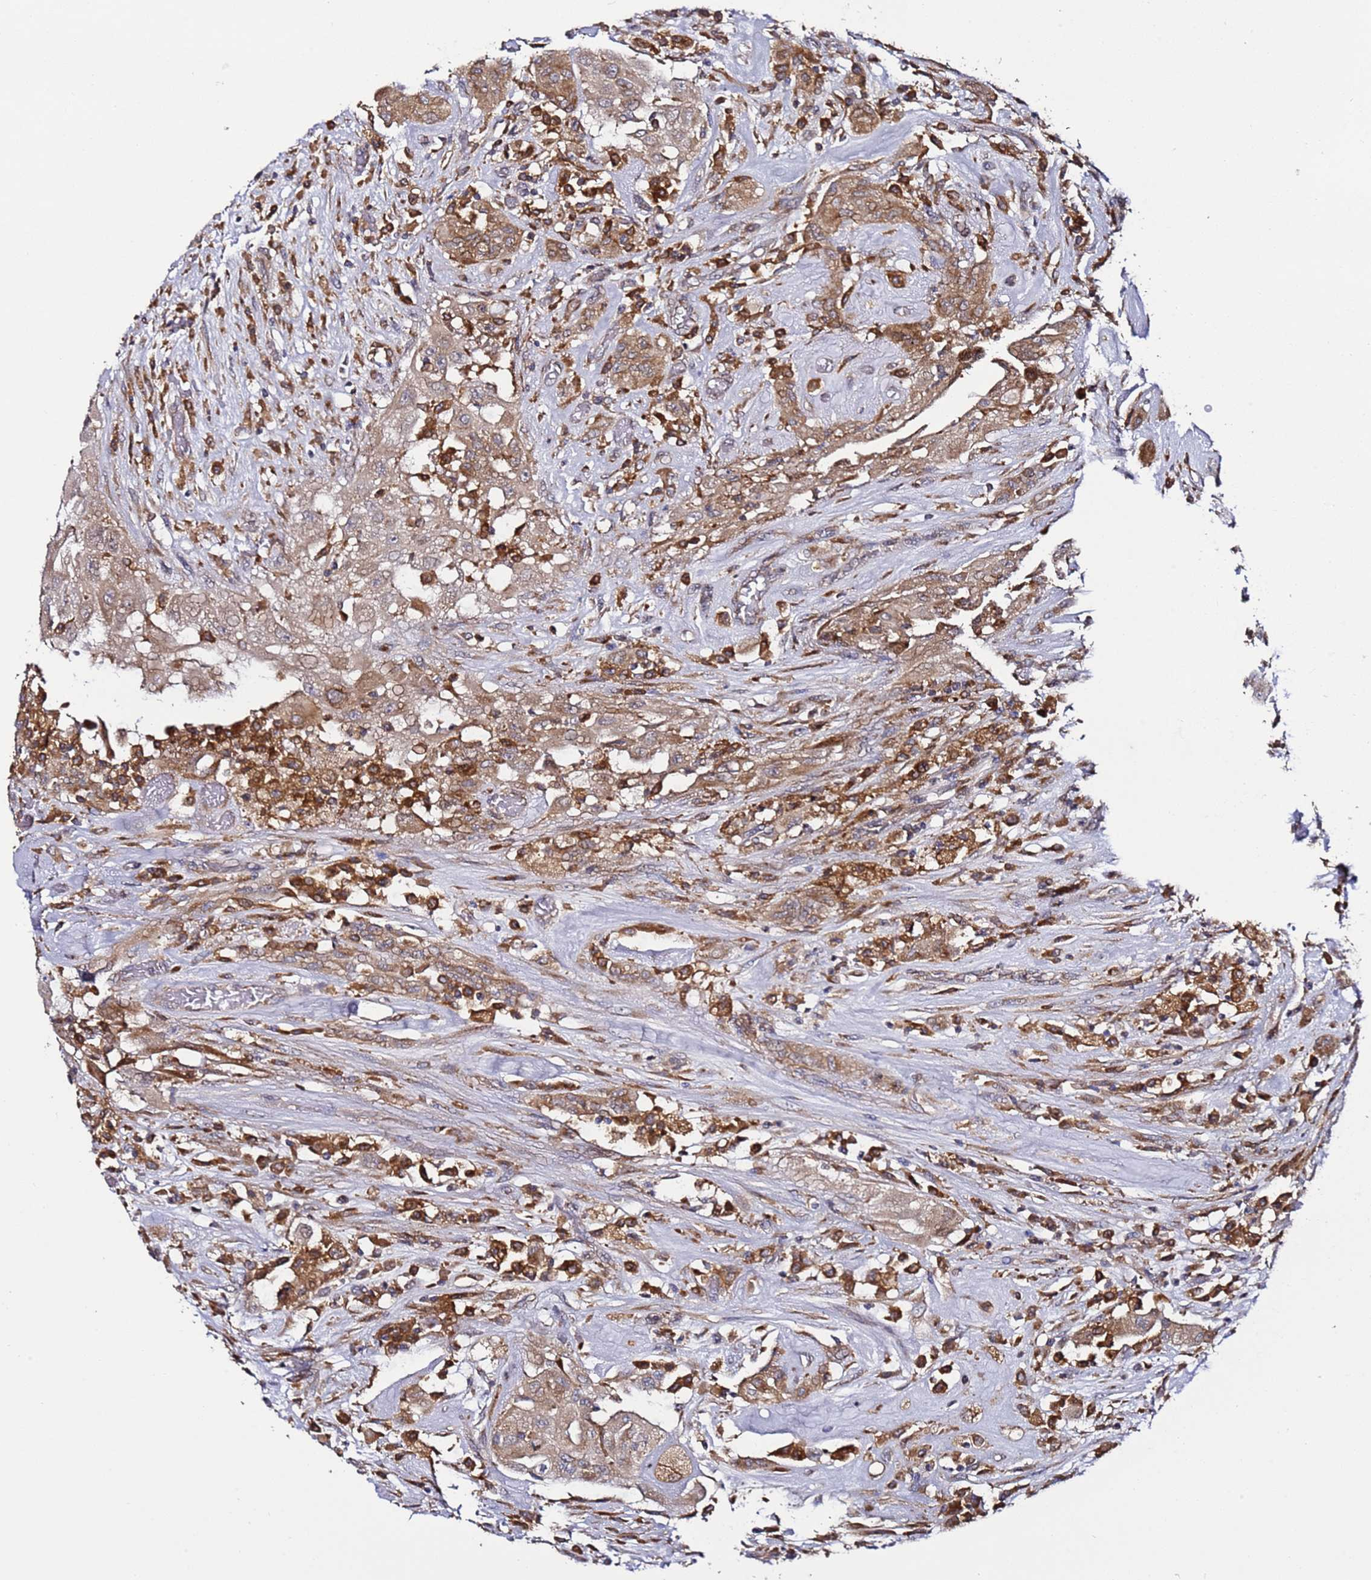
{"staining": {"intensity": "moderate", "quantity": ">75%", "location": "cytoplasmic/membranous"}, "tissue": "thyroid cancer", "cell_type": "Tumor cells", "image_type": "cancer", "snomed": [{"axis": "morphology", "description": "Papillary adenocarcinoma, NOS"}, {"axis": "topography", "description": "Thyroid gland"}], "caption": "A brown stain highlights moderate cytoplasmic/membranous expression of a protein in human papillary adenocarcinoma (thyroid) tumor cells.", "gene": "TMEM176B", "patient": {"sex": "female", "age": 59}}